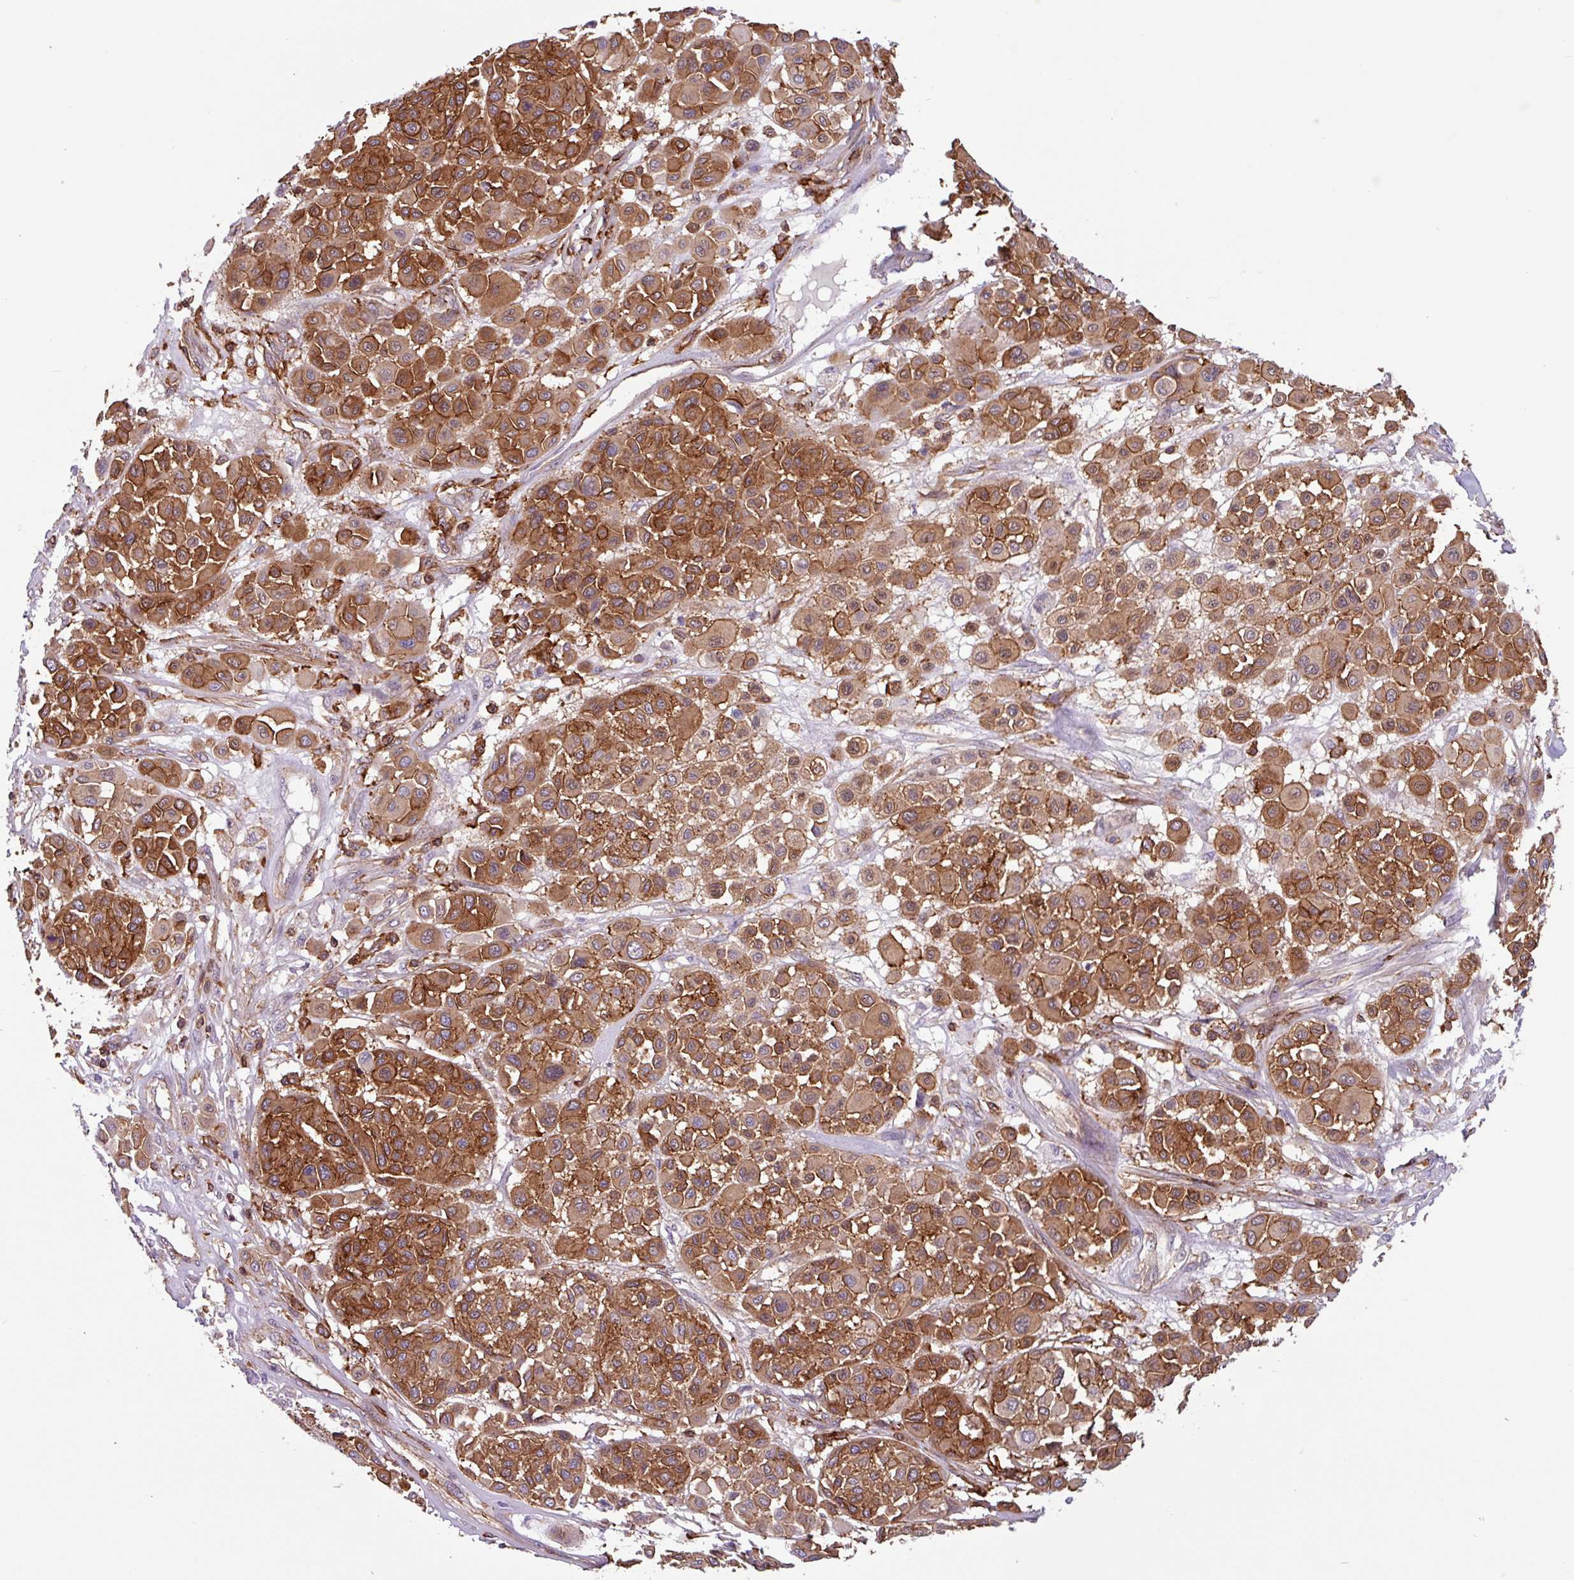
{"staining": {"intensity": "moderate", "quantity": ">75%", "location": "cytoplasmic/membranous"}, "tissue": "melanoma", "cell_type": "Tumor cells", "image_type": "cancer", "snomed": [{"axis": "morphology", "description": "Malignant melanoma, Metastatic site"}, {"axis": "topography", "description": "Soft tissue"}], "caption": "Moderate cytoplasmic/membranous positivity is present in about >75% of tumor cells in malignant melanoma (metastatic site). Nuclei are stained in blue.", "gene": "PPP1R18", "patient": {"sex": "male", "age": 41}}